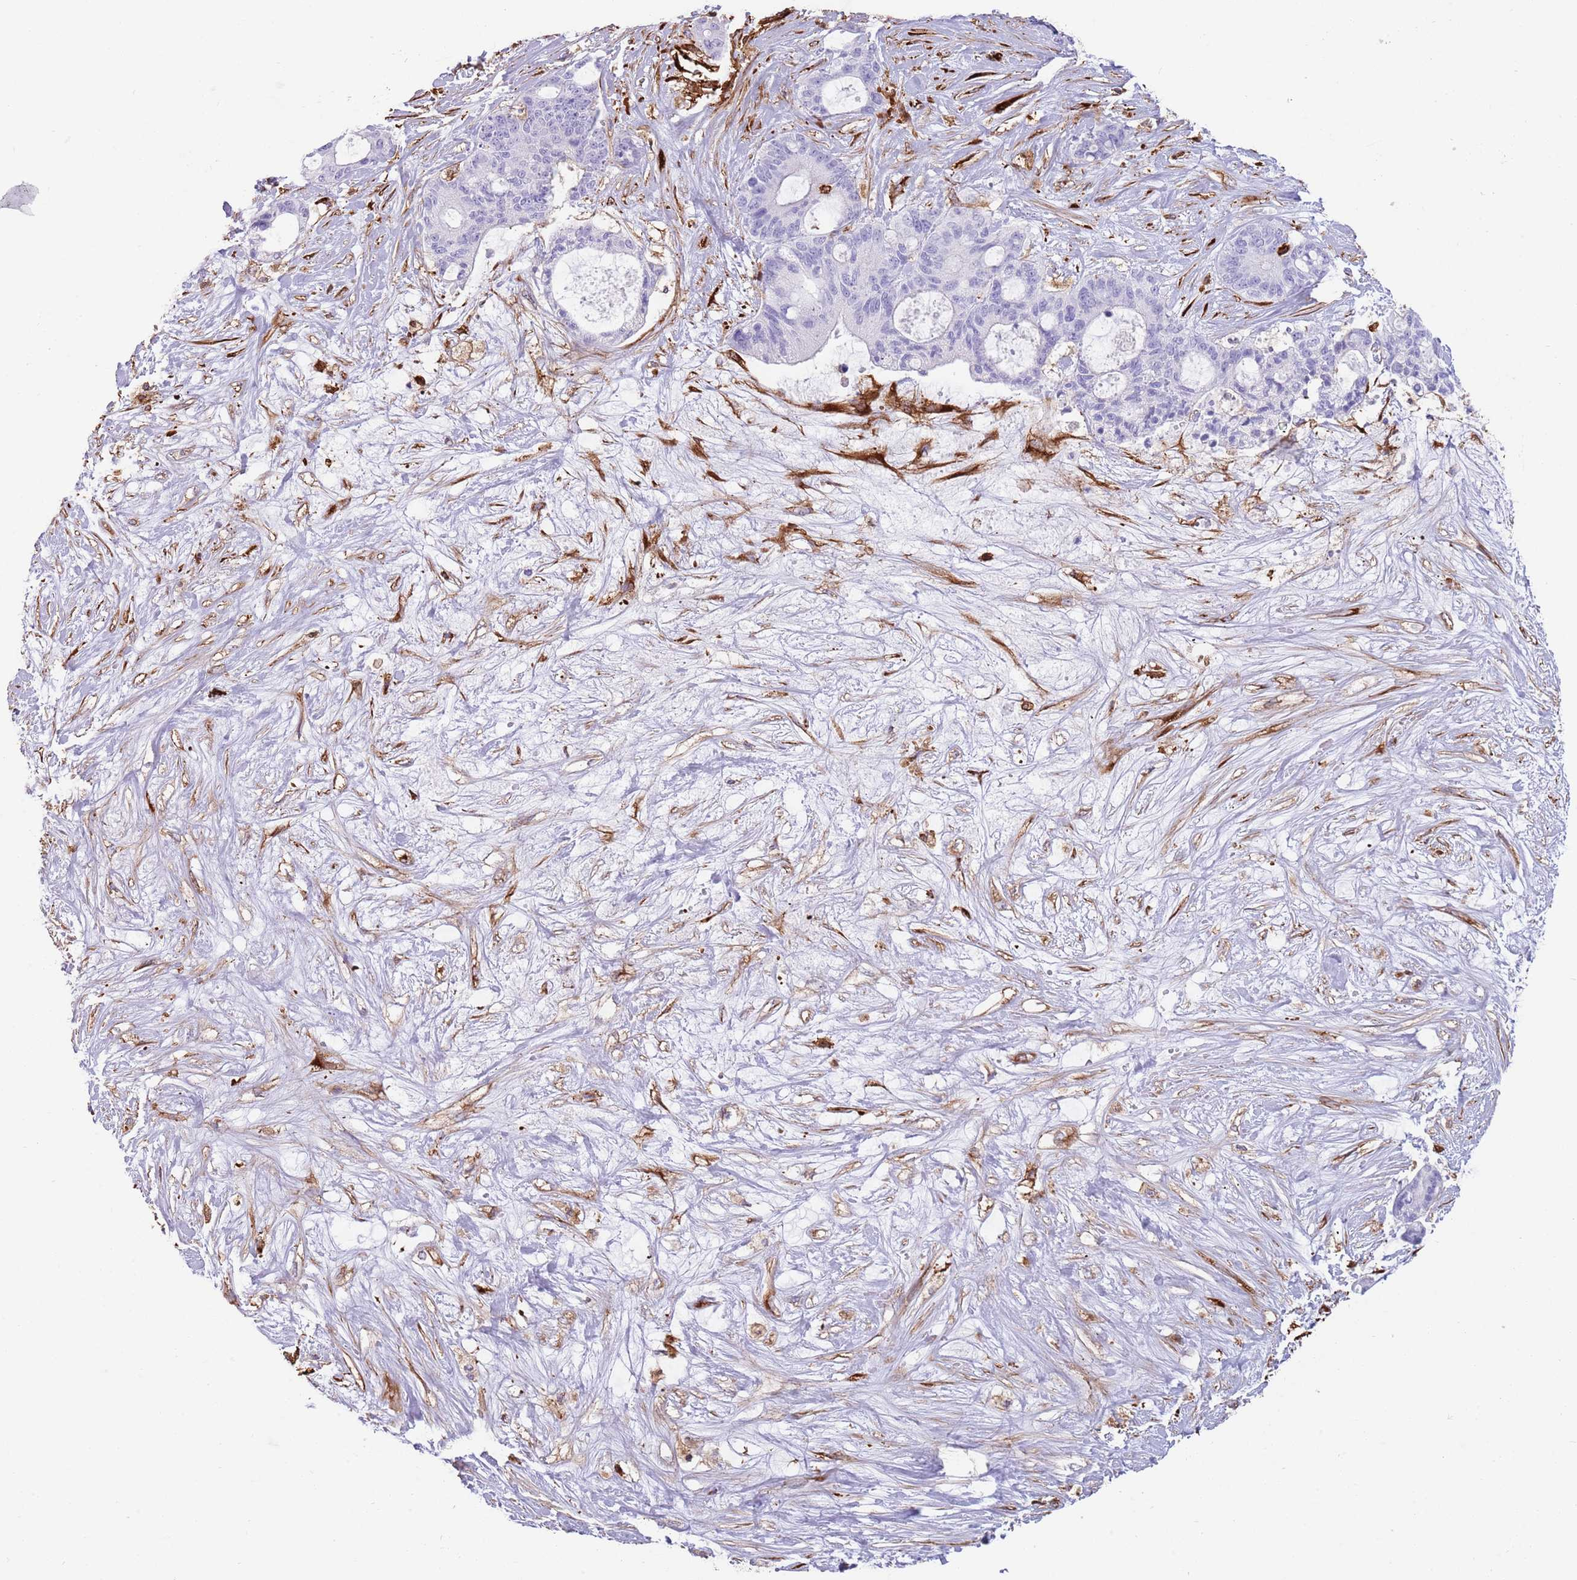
{"staining": {"intensity": "negative", "quantity": "none", "location": "none"}, "tissue": "liver cancer", "cell_type": "Tumor cells", "image_type": "cancer", "snomed": [{"axis": "morphology", "description": "Normal tissue, NOS"}, {"axis": "morphology", "description": "Cholangiocarcinoma"}, {"axis": "topography", "description": "Liver"}, {"axis": "topography", "description": "Peripheral nerve tissue"}], "caption": "High magnification brightfield microscopy of liver cancer (cholangiocarcinoma) stained with DAB (3,3'-diaminobenzidine) (brown) and counterstained with hematoxylin (blue): tumor cells show no significant staining. (Brightfield microscopy of DAB (3,3'-diaminobenzidine) immunohistochemistry (IHC) at high magnification).", "gene": "KBTBD7", "patient": {"sex": "female", "age": 73}}